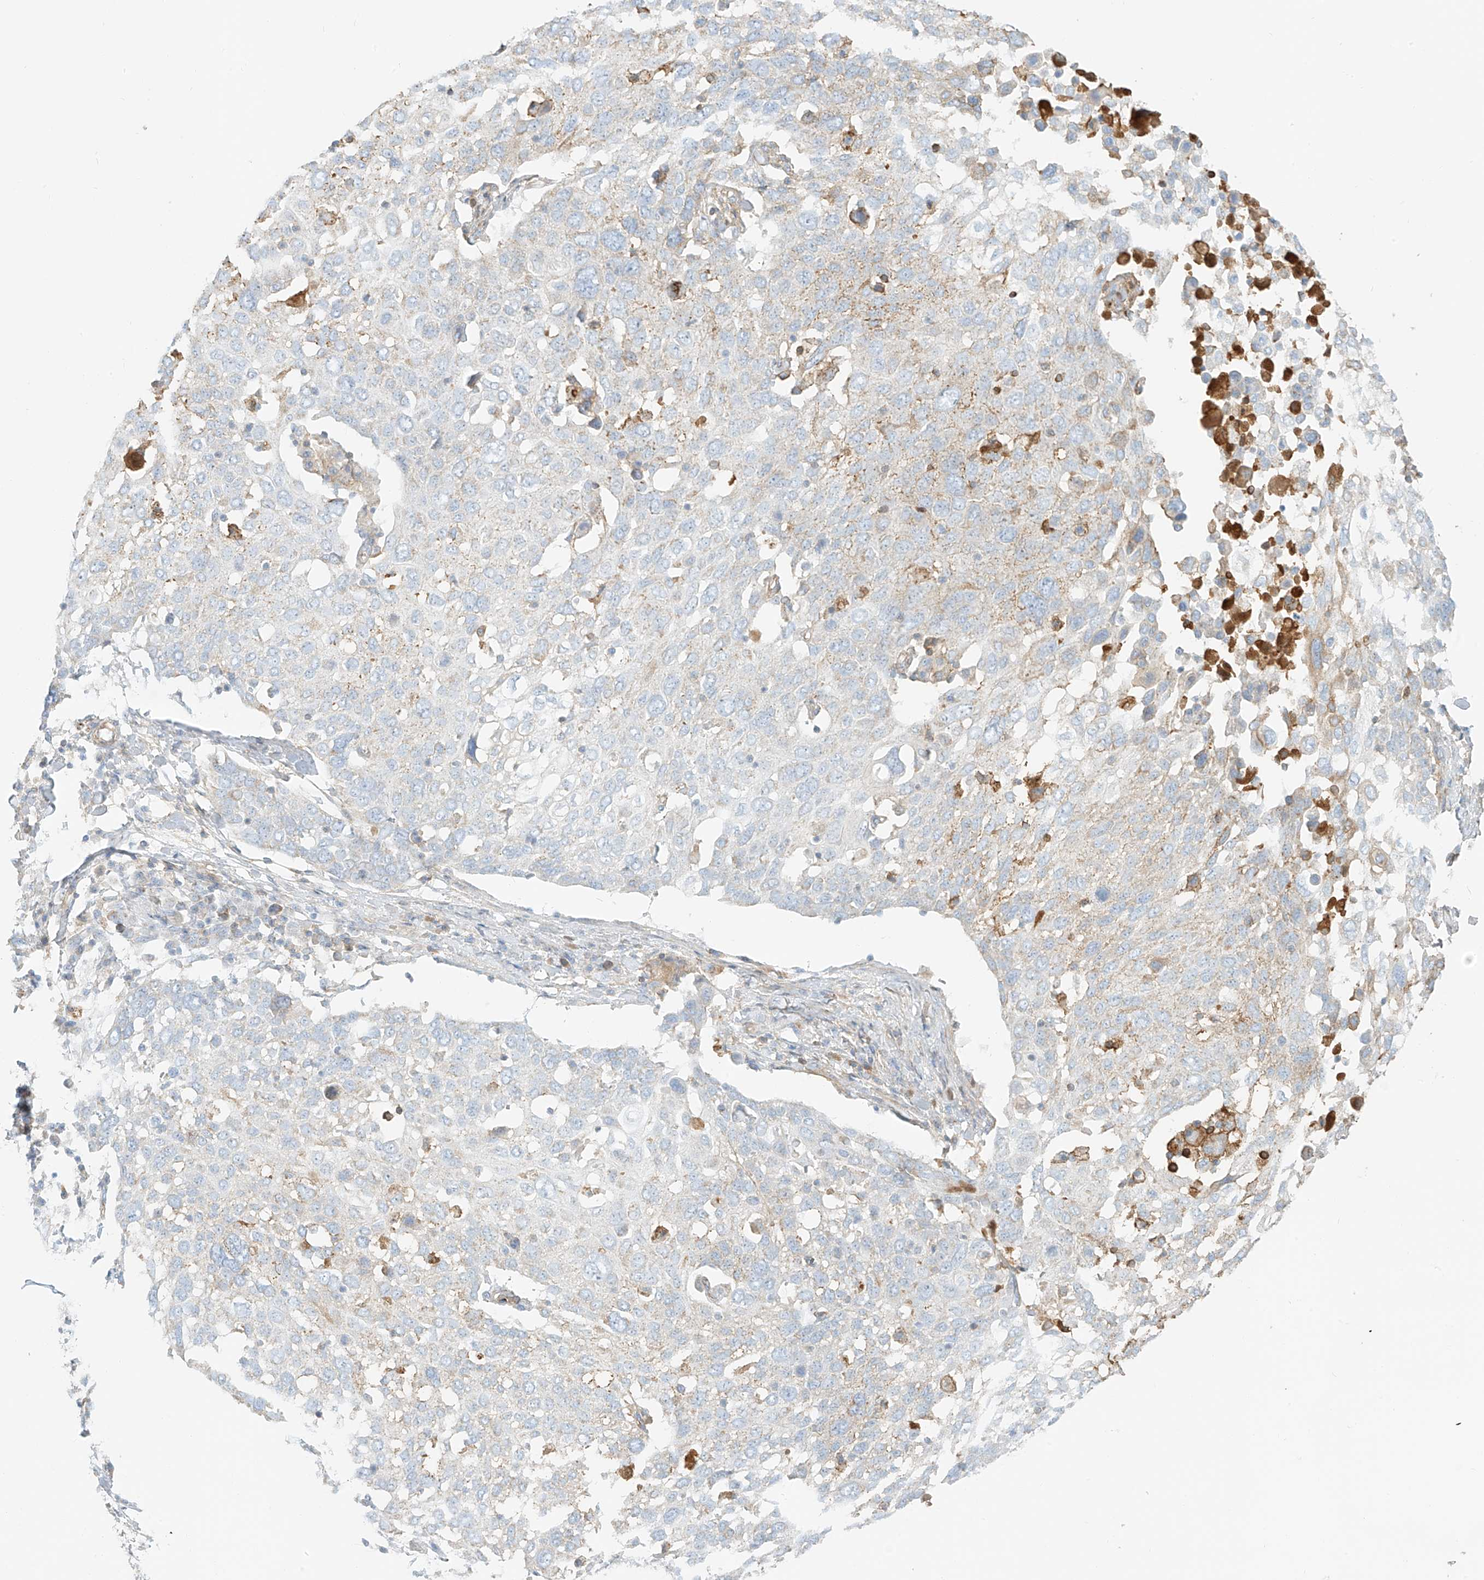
{"staining": {"intensity": "negative", "quantity": "none", "location": "none"}, "tissue": "lung cancer", "cell_type": "Tumor cells", "image_type": "cancer", "snomed": [{"axis": "morphology", "description": "Squamous cell carcinoma, NOS"}, {"axis": "topography", "description": "Lung"}], "caption": "A high-resolution histopathology image shows immunohistochemistry (IHC) staining of lung cancer, which shows no significant positivity in tumor cells.", "gene": "OCSTAMP", "patient": {"sex": "male", "age": 65}}